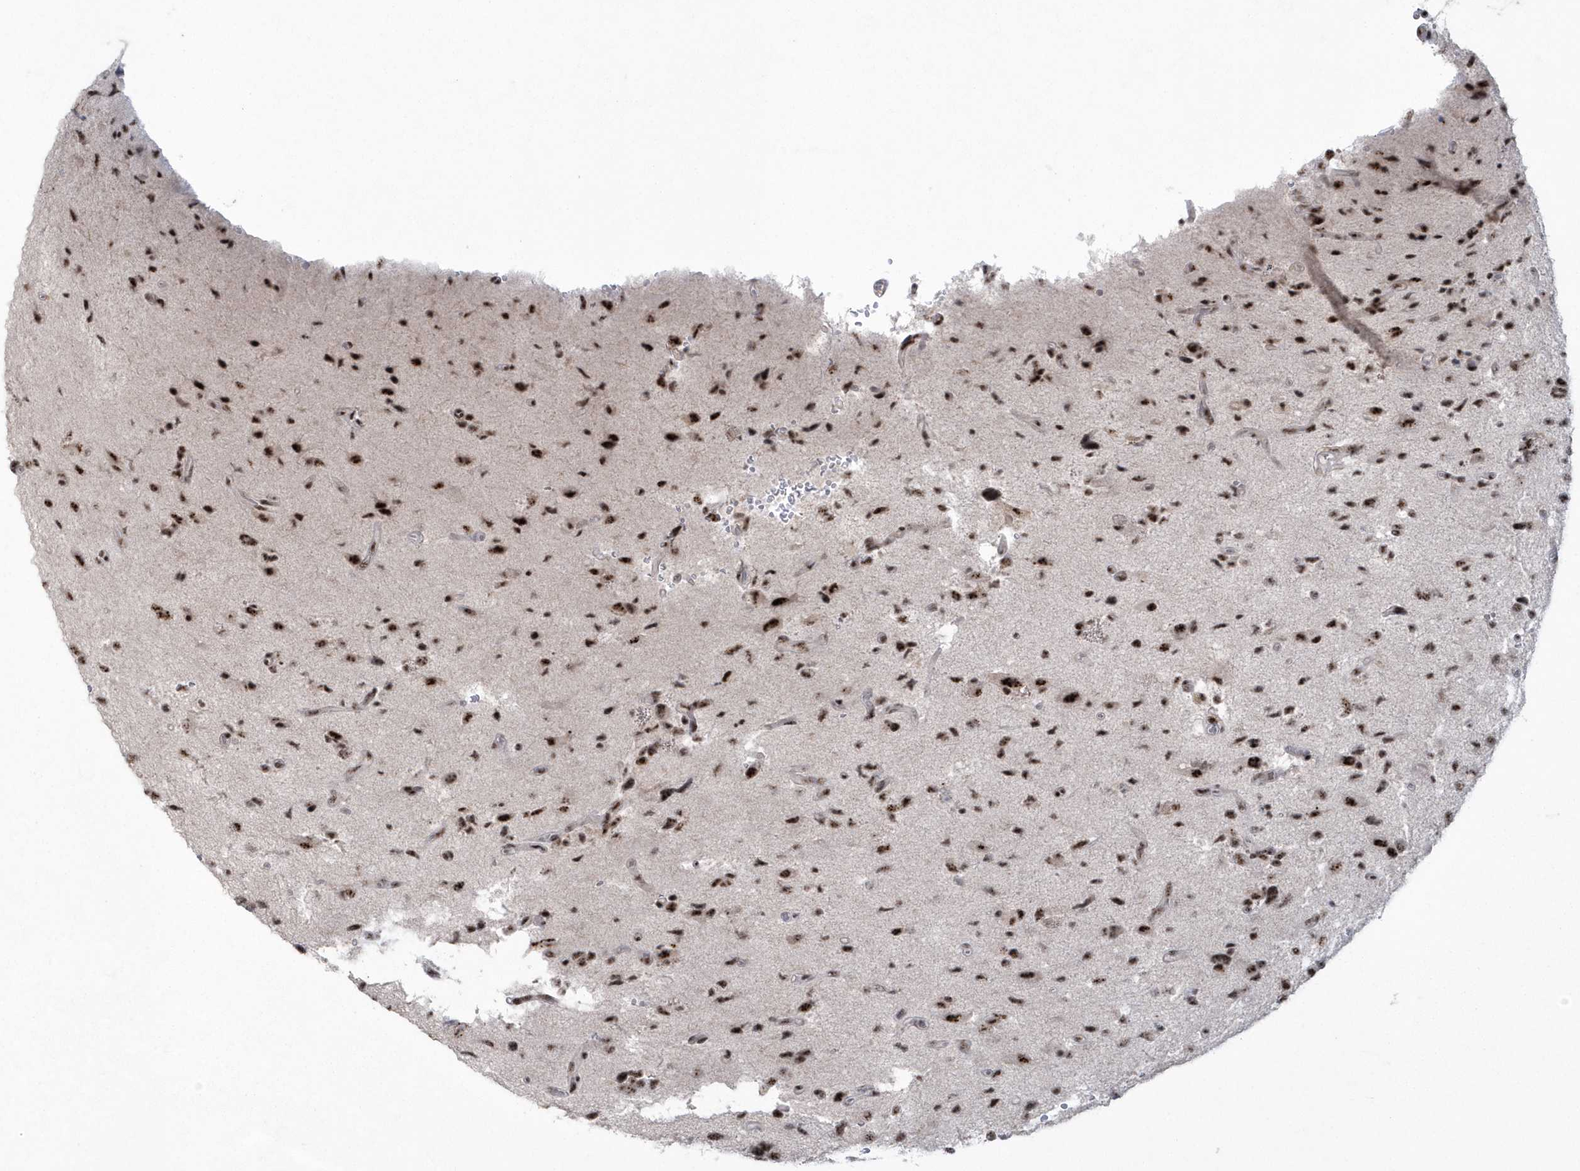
{"staining": {"intensity": "strong", "quantity": ">75%", "location": "nuclear"}, "tissue": "glioma", "cell_type": "Tumor cells", "image_type": "cancer", "snomed": [{"axis": "morphology", "description": "Glioma, malignant, High grade"}, {"axis": "topography", "description": "Brain"}], "caption": "IHC image of neoplastic tissue: malignant glioma (high-grade) stained using IHC displays high levels of strong protein expression localized specifically in the nuclear of tumor cells, appearing as a nuclear brown color.", "gene": "KDM6B", "patient": {"sex": "male", "age": 33}}